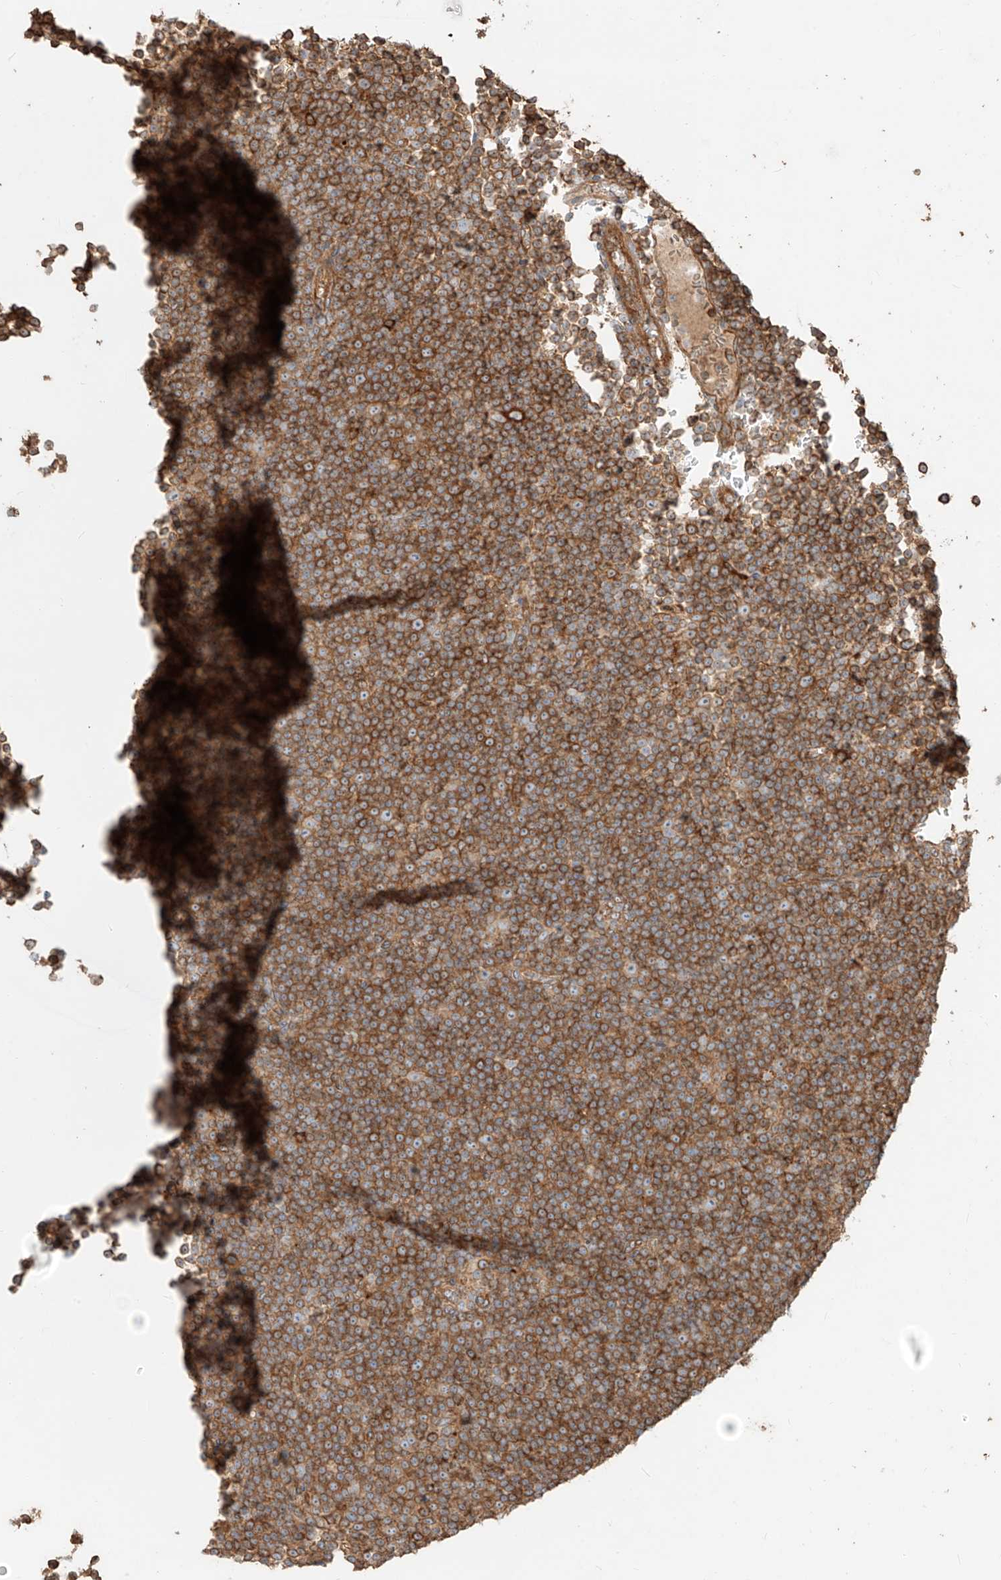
{"staining": {"intensity": "moderate", "quantity": ">75%", "location": "cytoplasmic/membranous"}, "tissue": "lymphoma", "cell_type": "Tumor cells", "image_type": "cancer", "snomed": [{"axis": "morphology", "description": "Malignant lymphoma, non-Hodgkin's type, Low grade"}, {"axis": "topography", "description": "Lymph node"}], "caption": "Tumor cells reveal moderate cytoplasmic/membranous expression in approximately >75% of cells in malignant lymphoma, non-Hodgkin's type (low-grade).", "gene": "SNX9", "patient": {"sex": "female", "age": 67}}